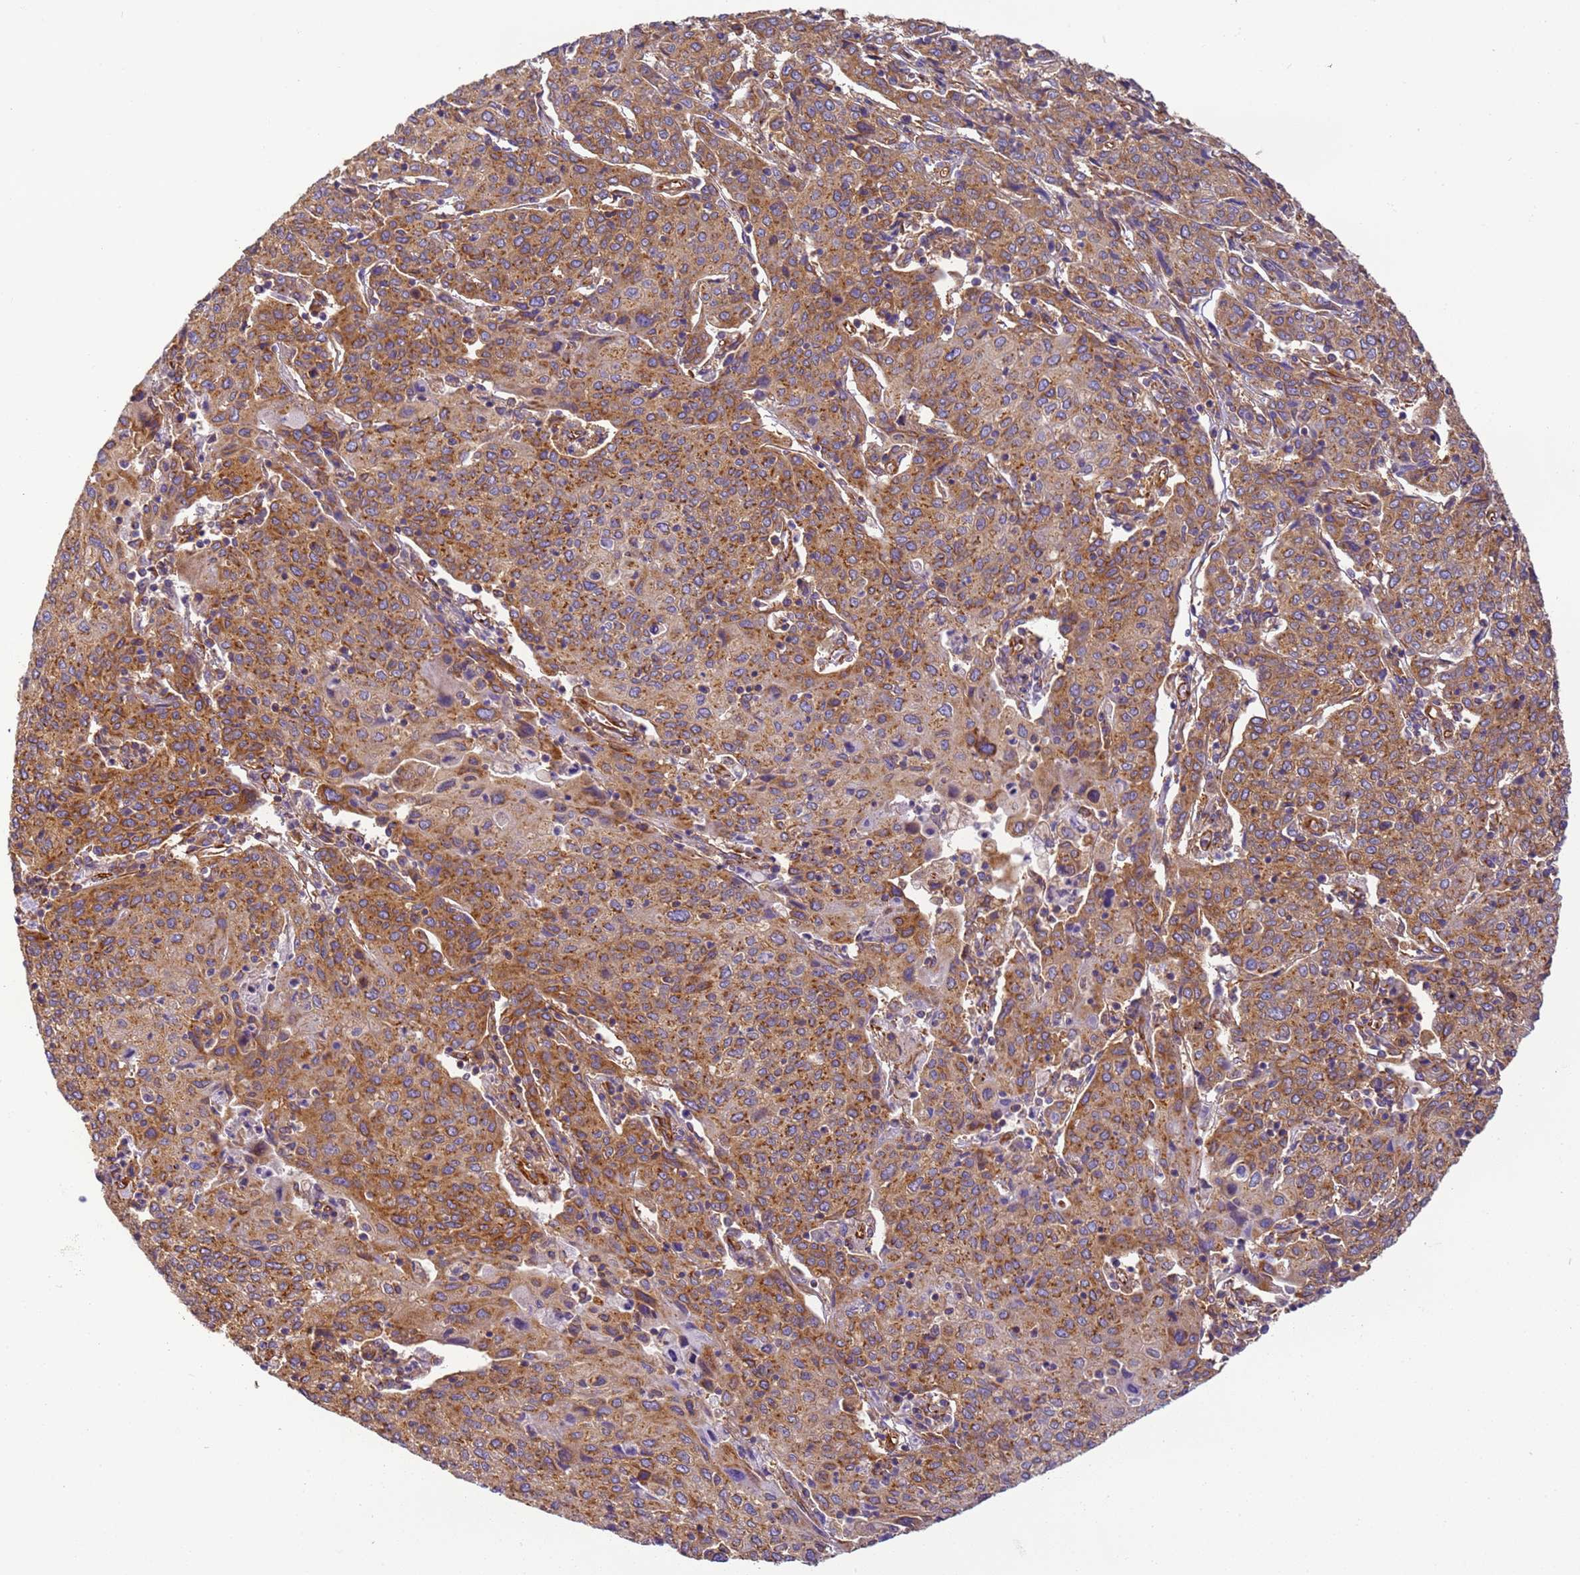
{"staining": {"intensity": "moderate", "quantity": ">75%", "location": "cytoplasmic/membranous"}, "tissue": "cervical cancer", "cell_type": "Tumor cells", "image_type": "cancer", "snomed": [{"axis": "morphology", "description": "Squamous cell carcinoma, NOS"}, {"axis": "topography", "description": "Cervix"}], "caption": "DAB (3,3'-diaminobenzidine) immunohistochemical staining of human cervical squamous cell carcinoma shows moderate cytoplasmic/membranous protein expression in about >75% of tumor cells.", "gene": "DYNC1I2", "patient": {"sex": "female", "age": 67}}